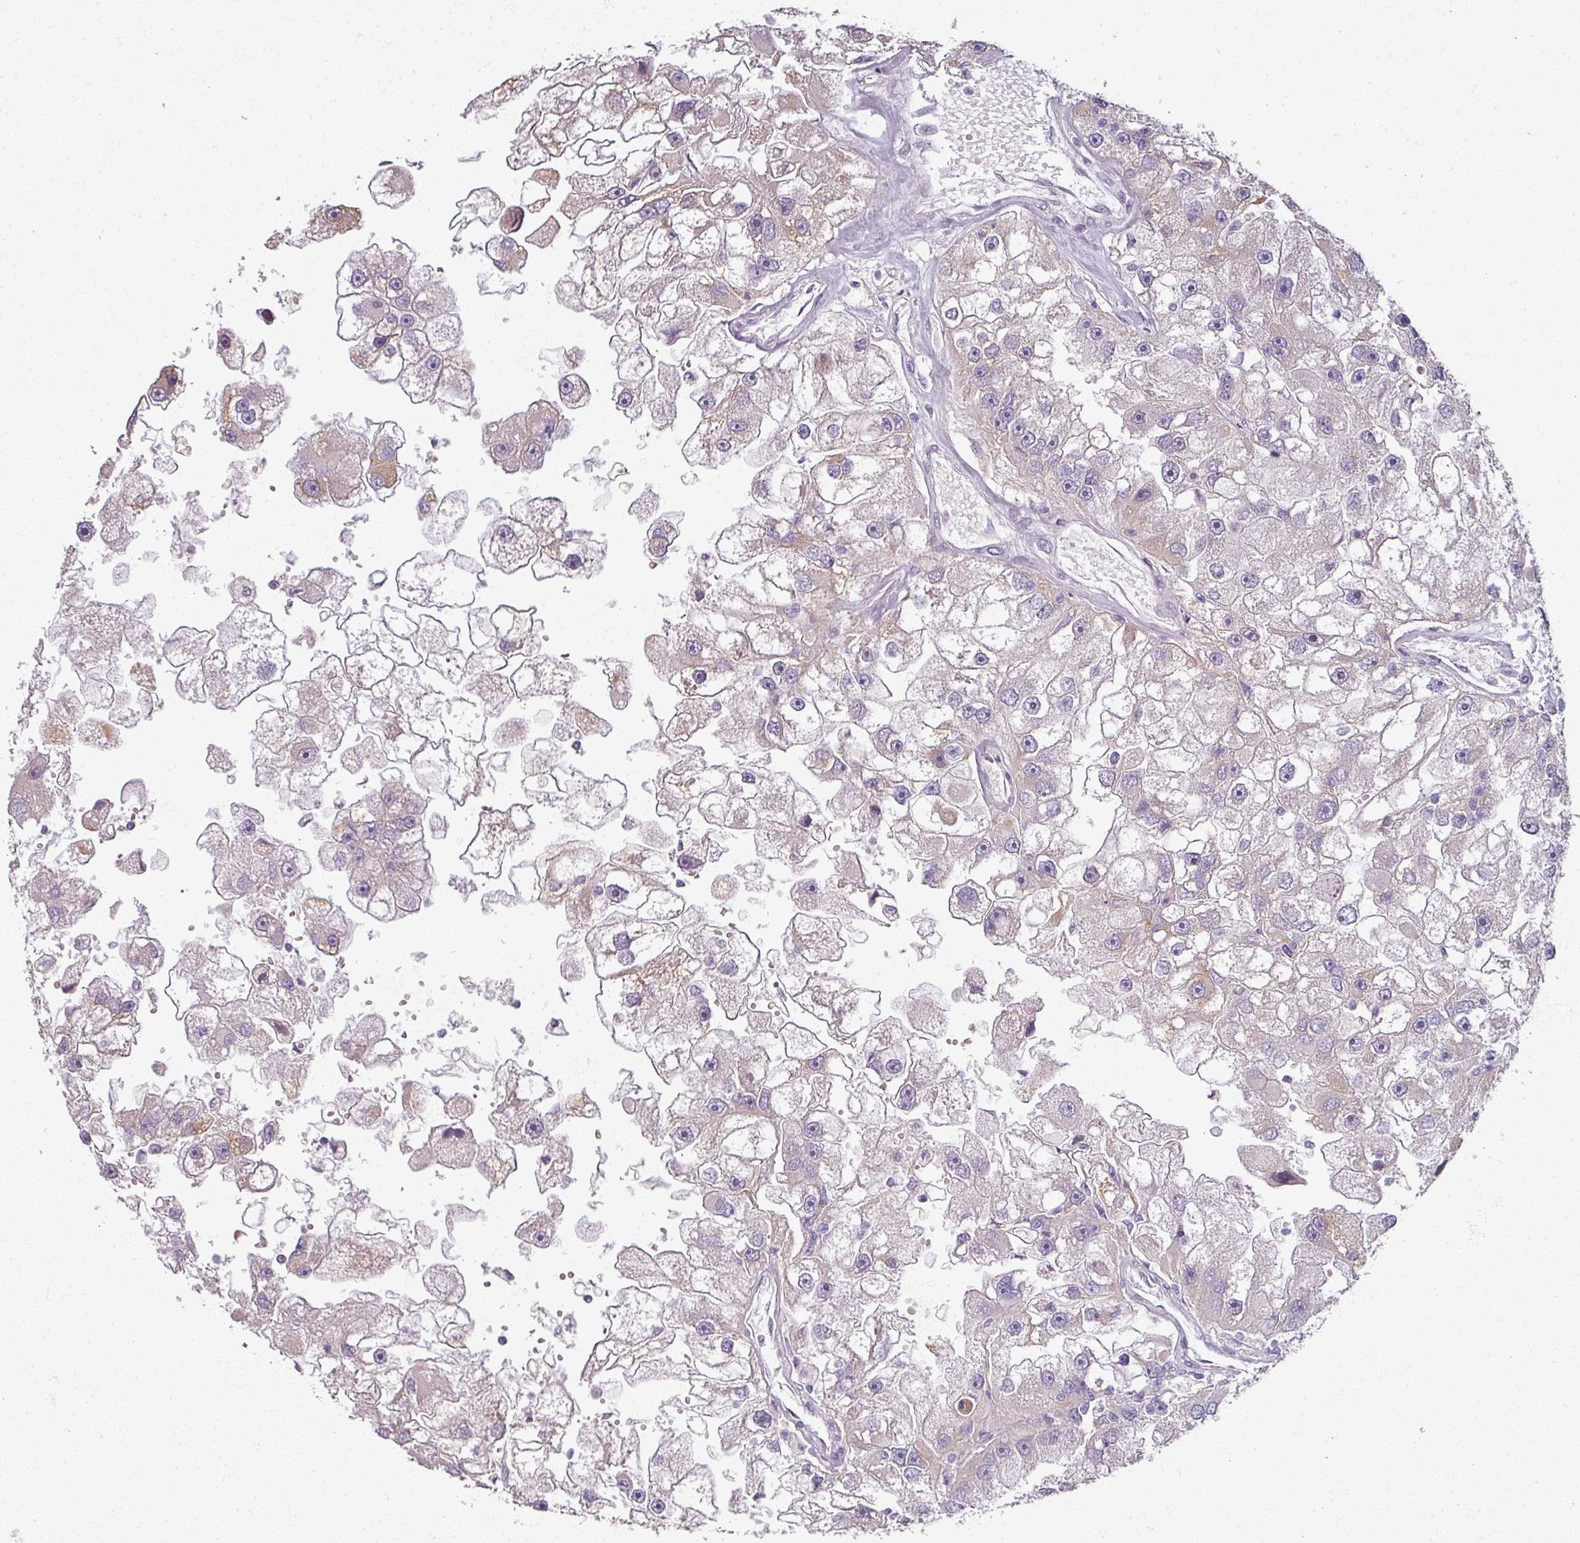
{"staining": {"intensity": "weak", "quantity": "25%-75%", "location": "cytoplasmic/membranous"}, "tissue": "renal cancer", "cell_type": "Tumor cells", "image_type": "cancer", "snomed": [{"axis": "morphology", "description": "Adenocarcinoma, NOS"}, {"axis": "topography", "description": "Kidney"}], "caption": "DAB (3,3'-diaminobenzidine) immunohistochemical staining of human renal cancer displays weak cytoplasmic/membranous protein positivity in approximately 25%-75% of tumor cells. (Brightfield microscopy of DAB IHC at high magnification).", "gene": "MYMK", "patient": {"sex": "male", "age": 63}}